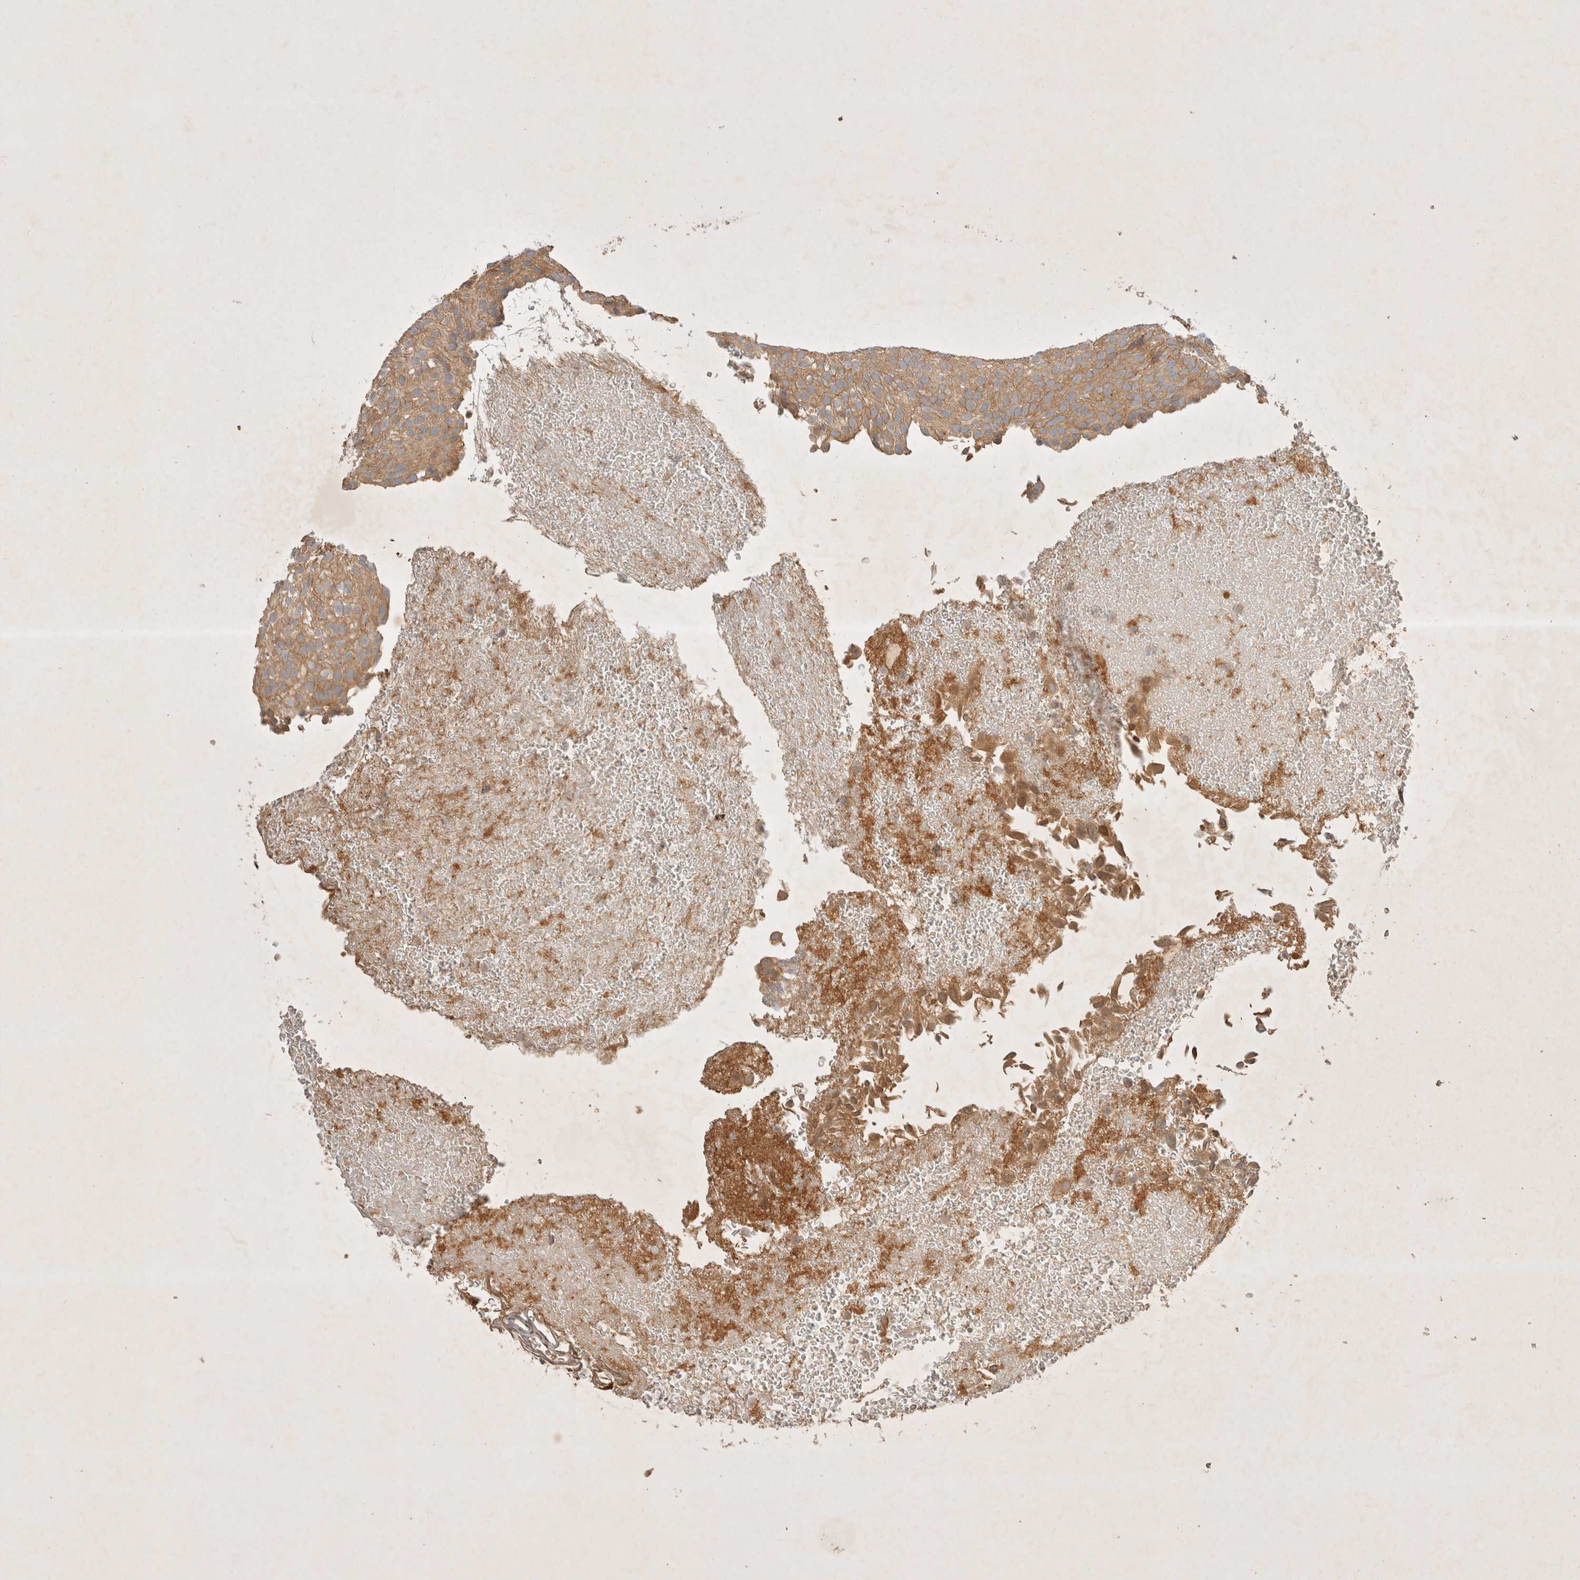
{"staining": {"intensity": "moderate", "quantity": ">75%", "location": "cytoplasmic/membranous"}, "tissue": "urothelial cancer", "cell_type": "Tumor cells", "image_type": "cancer", "snomed": [{"axis": "morphology", "description": "Urothelial carcinoma, Low grade"}, {"axis": "topography", "description": "Urinary bladder"}], "caption": "Moderate cytoplasmic/membranous positivity for a protein is appreciated in about >75% of tumor cells of urothelial cancer using immunohistochemistry (IHC).", "gene": "YES1", "patient": {"sex": "male", "age": 78}}